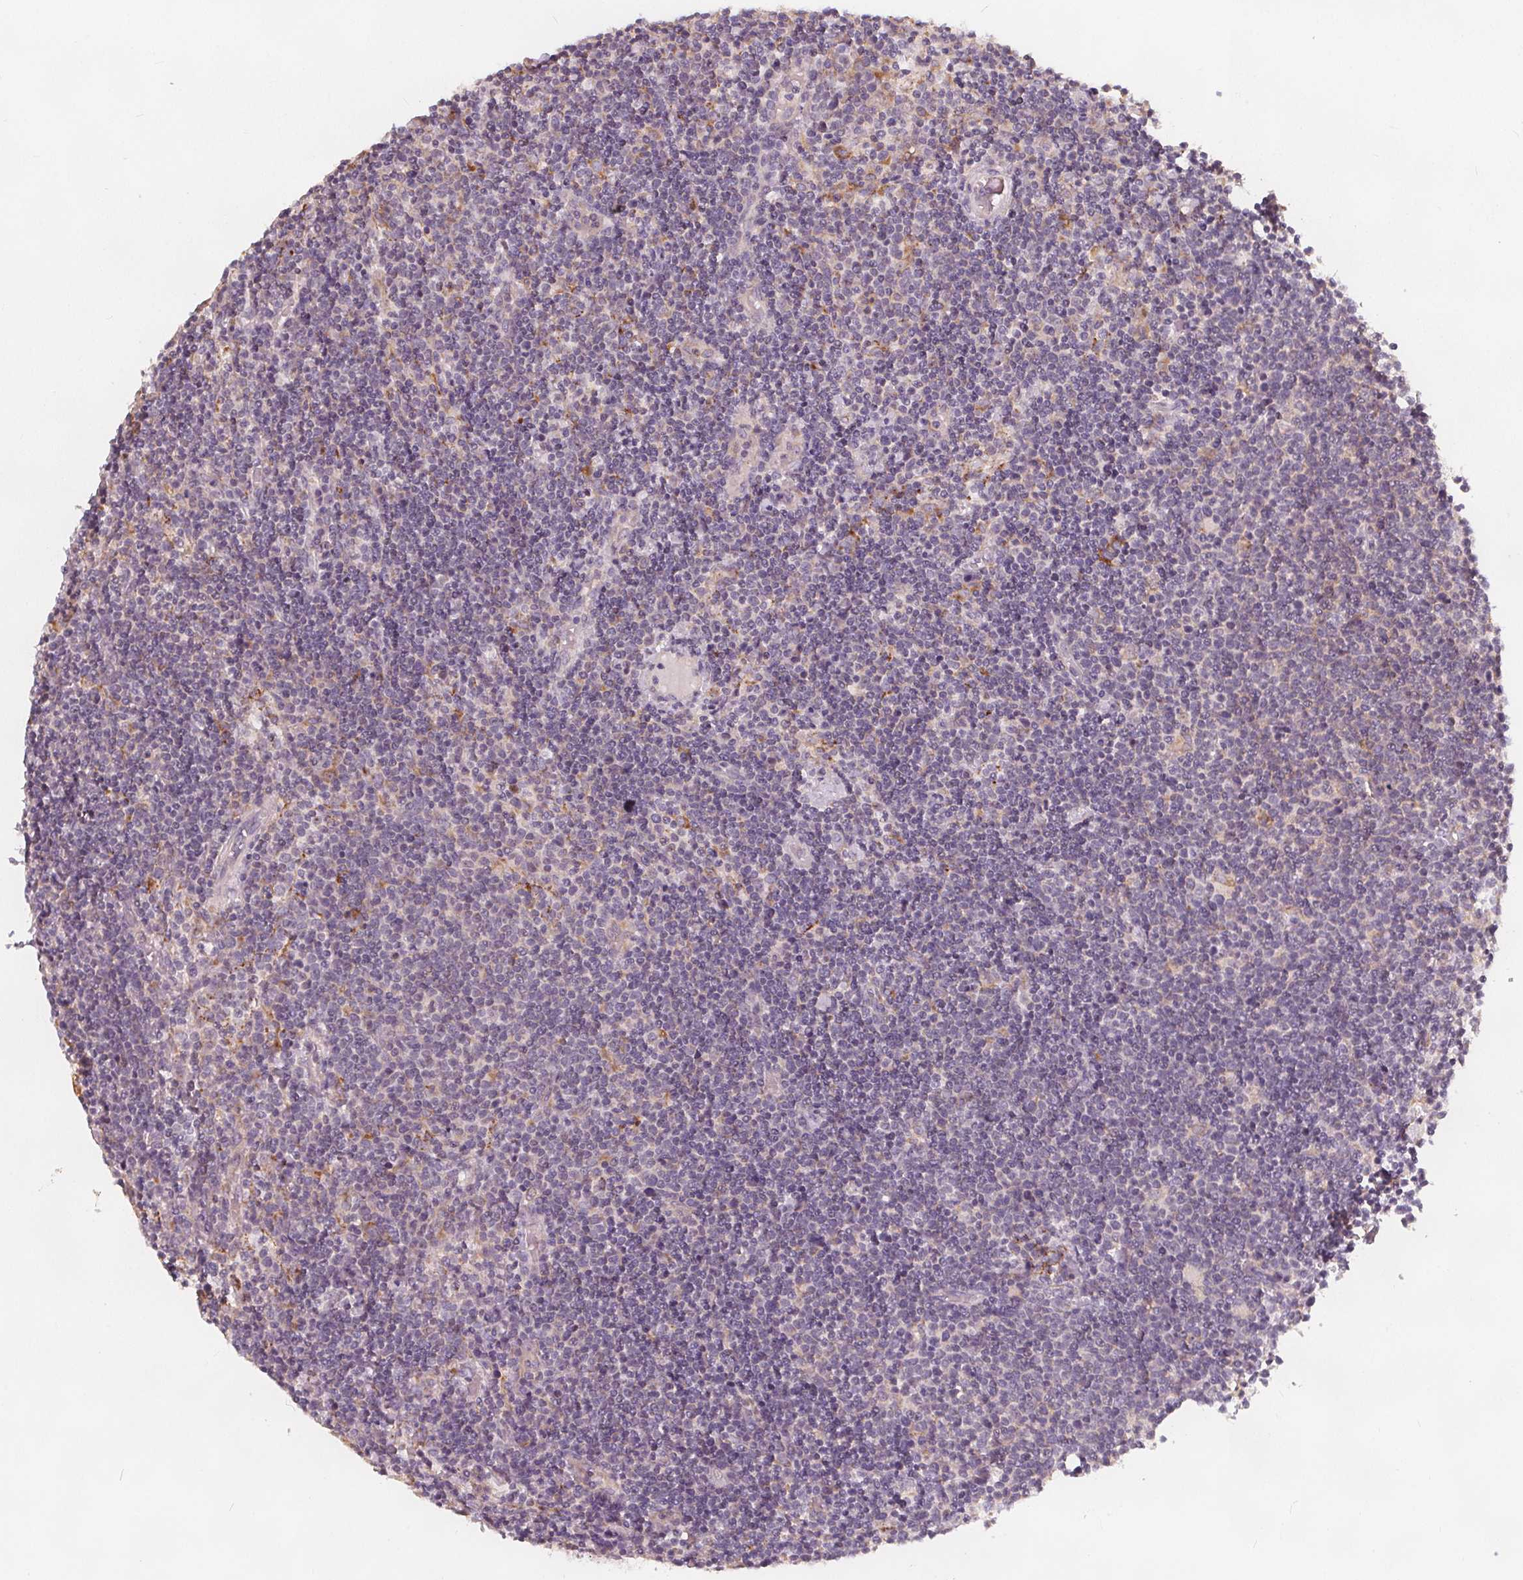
{"staining": {"intensity": "negative", "quantity": "none", "location": "none"}, "tissue": "lymphoma", "cell_type": "Tumor cells", "image_type": "cancer", "snomed": [{"axis": "morphology", "description": "Malignant lymphoma, non-Hodgkin's type, High grade"}, {"axis": "topography", "description": "Lymph node"}], "caption": "Lymphoma was stained to show a protein in brown. There is no significant staining in tumor cells.", "gene": "DRC3", "patient": {"sex": "male", "age": 61}}